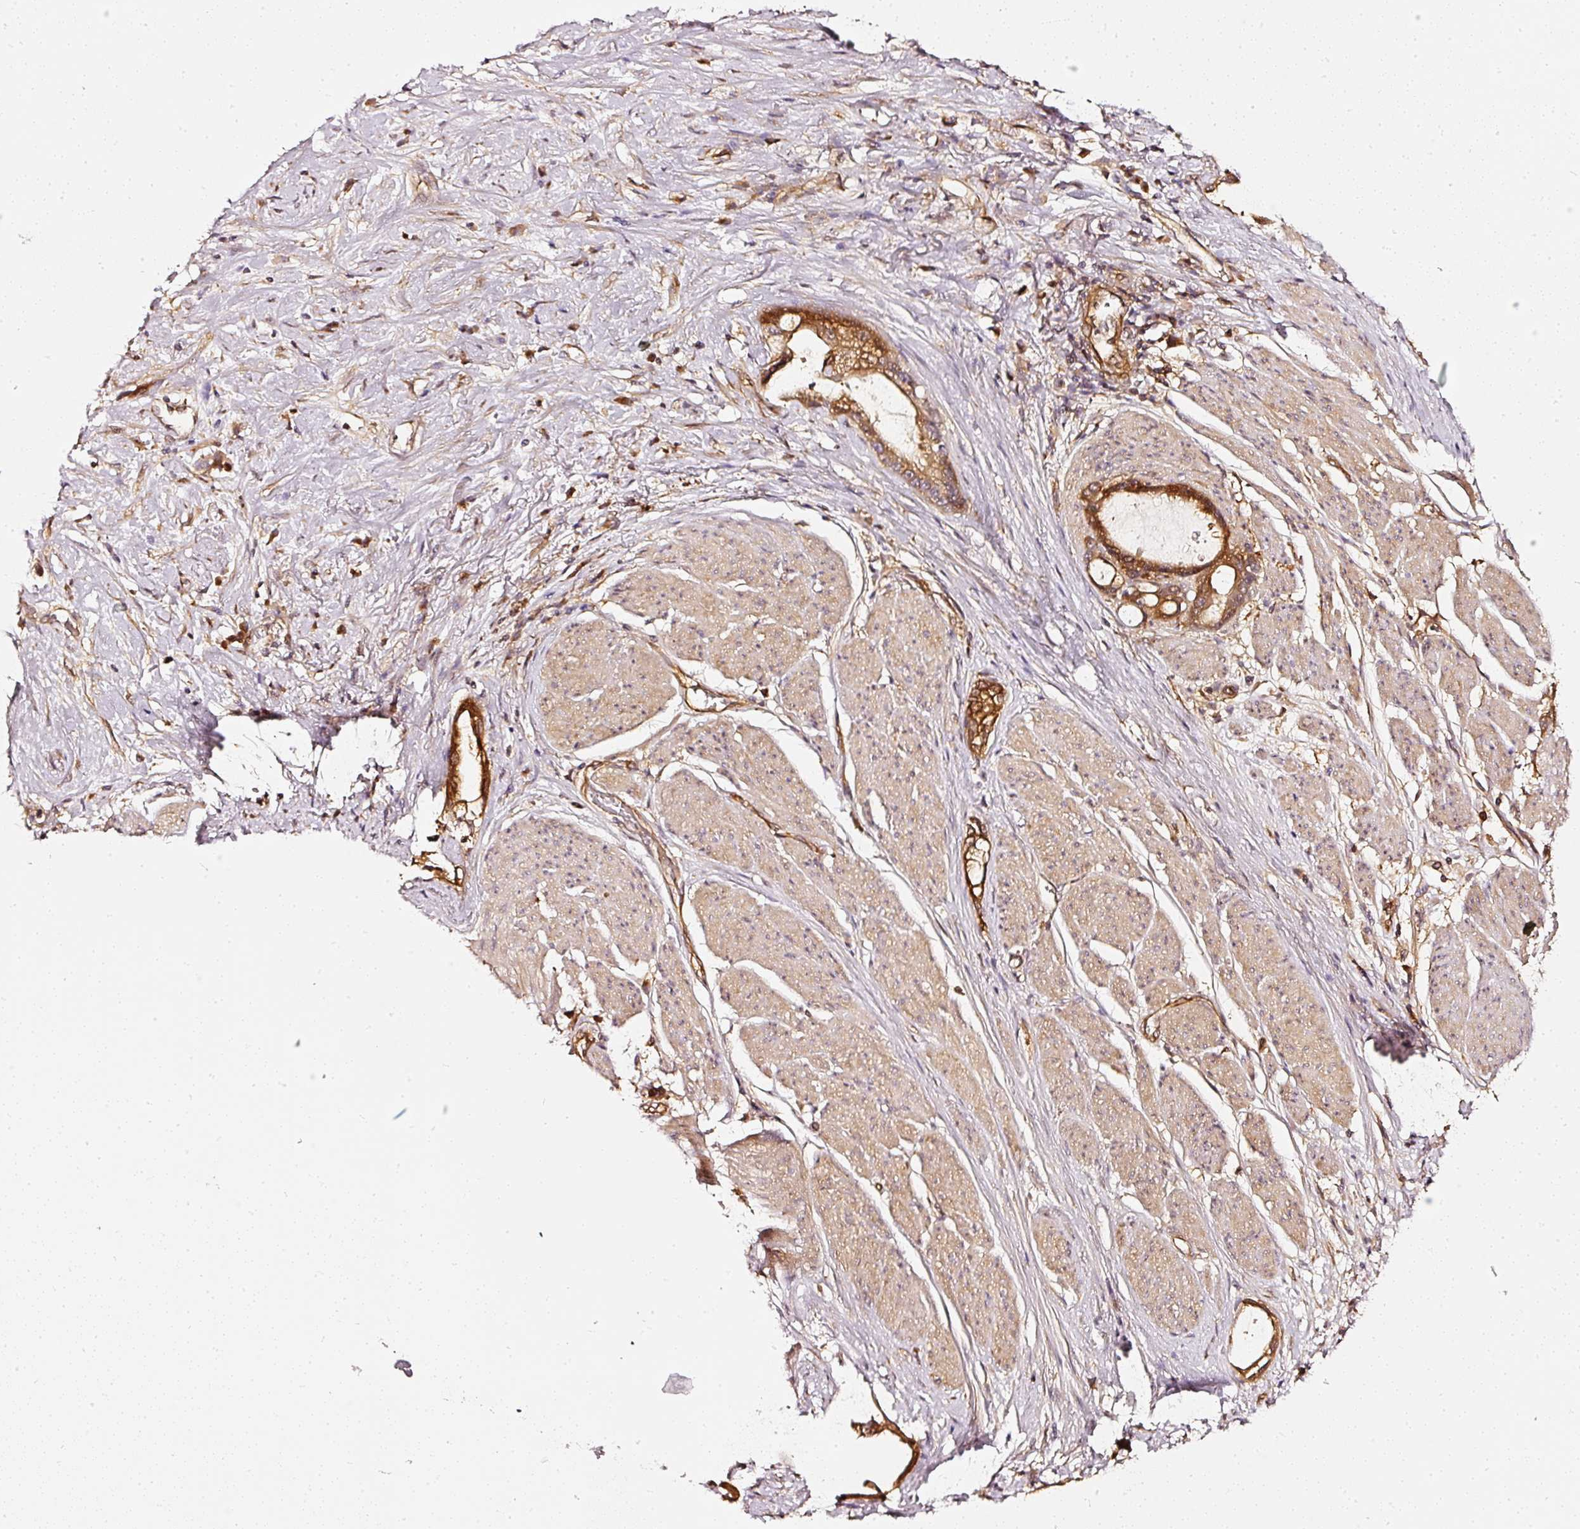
{"staining": {"intensity": "strong", "quantity": ">75%", "location": "cytoplasmic/membranous"}, "tissue": "stomach cancer", "cell_type": "Tumor cells", "image_type": "cancer", "snomed": [{"axis": "morphology", "description": "Adenocarcinoma, NOS"}, {"axis": "topography", "description": "Stomach"}], "caption": "The photomicrograph exhibits immunohistochemical staining of stomach cancer. There is strong cytoplasmic/membranous staining is seen in approximately >75% of tumor cells.", "gene": "ASMTL", "patient": {"sex": "male", "age": 55}}